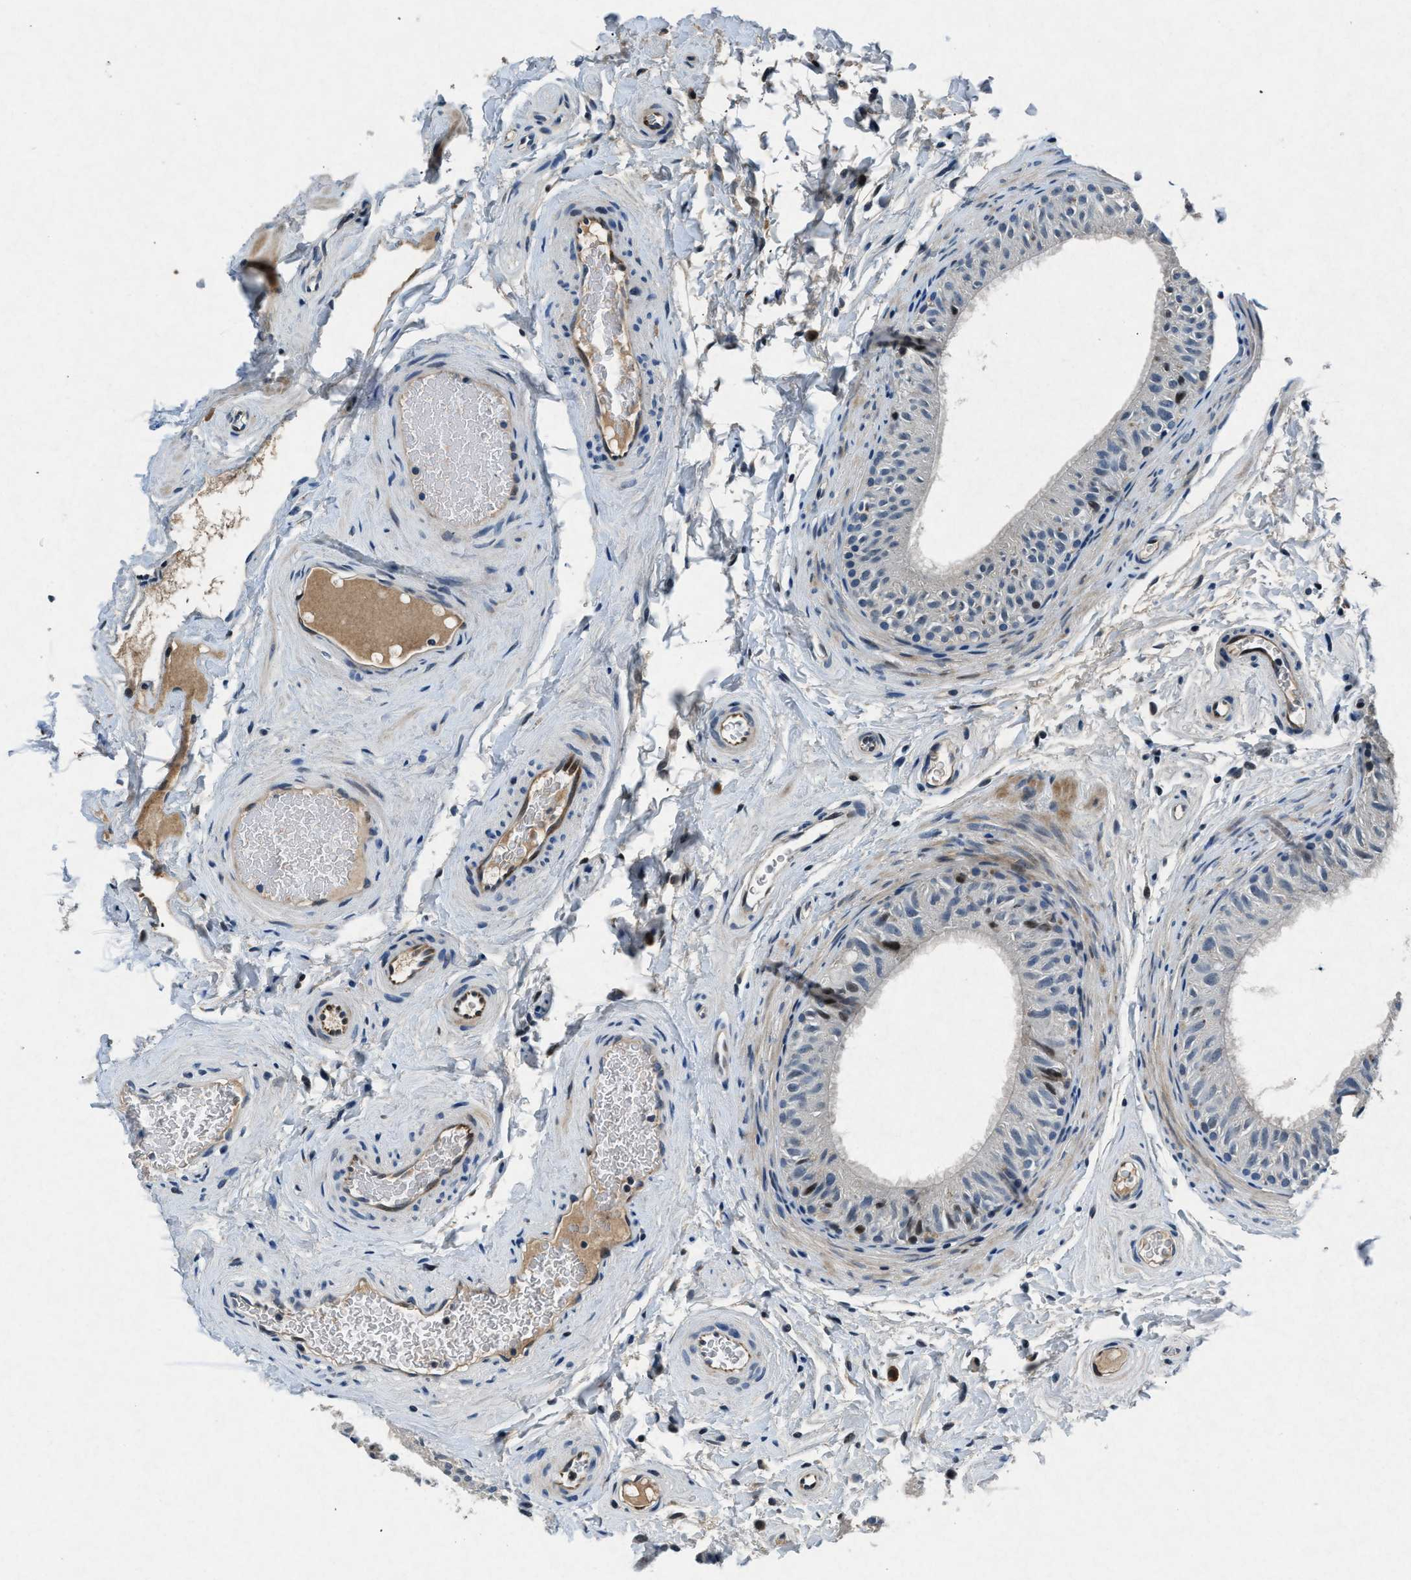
{"staining": {"intensity": "negative", "quantity": "none", "location": "none"}, "tissue": "epididymis", "cell_type": "Glandular cells", "image_type": "normal", "snomed": [{"axis": "morphology", "description": "Normal tissue, NOS"}, {"axis": "topography", "description": "Epididymis"}], "caption": "A micrograph of epididymis stained for a protein exhibits no brown staining in glandular cells. The staining is performed using DAB (3,3'-diaminobenzidine) brown chromogen with nuclei counter-stained in using hematoxylin.", "gene": "PHLDA1", "patient": {"sex": "male", "age": 34}}